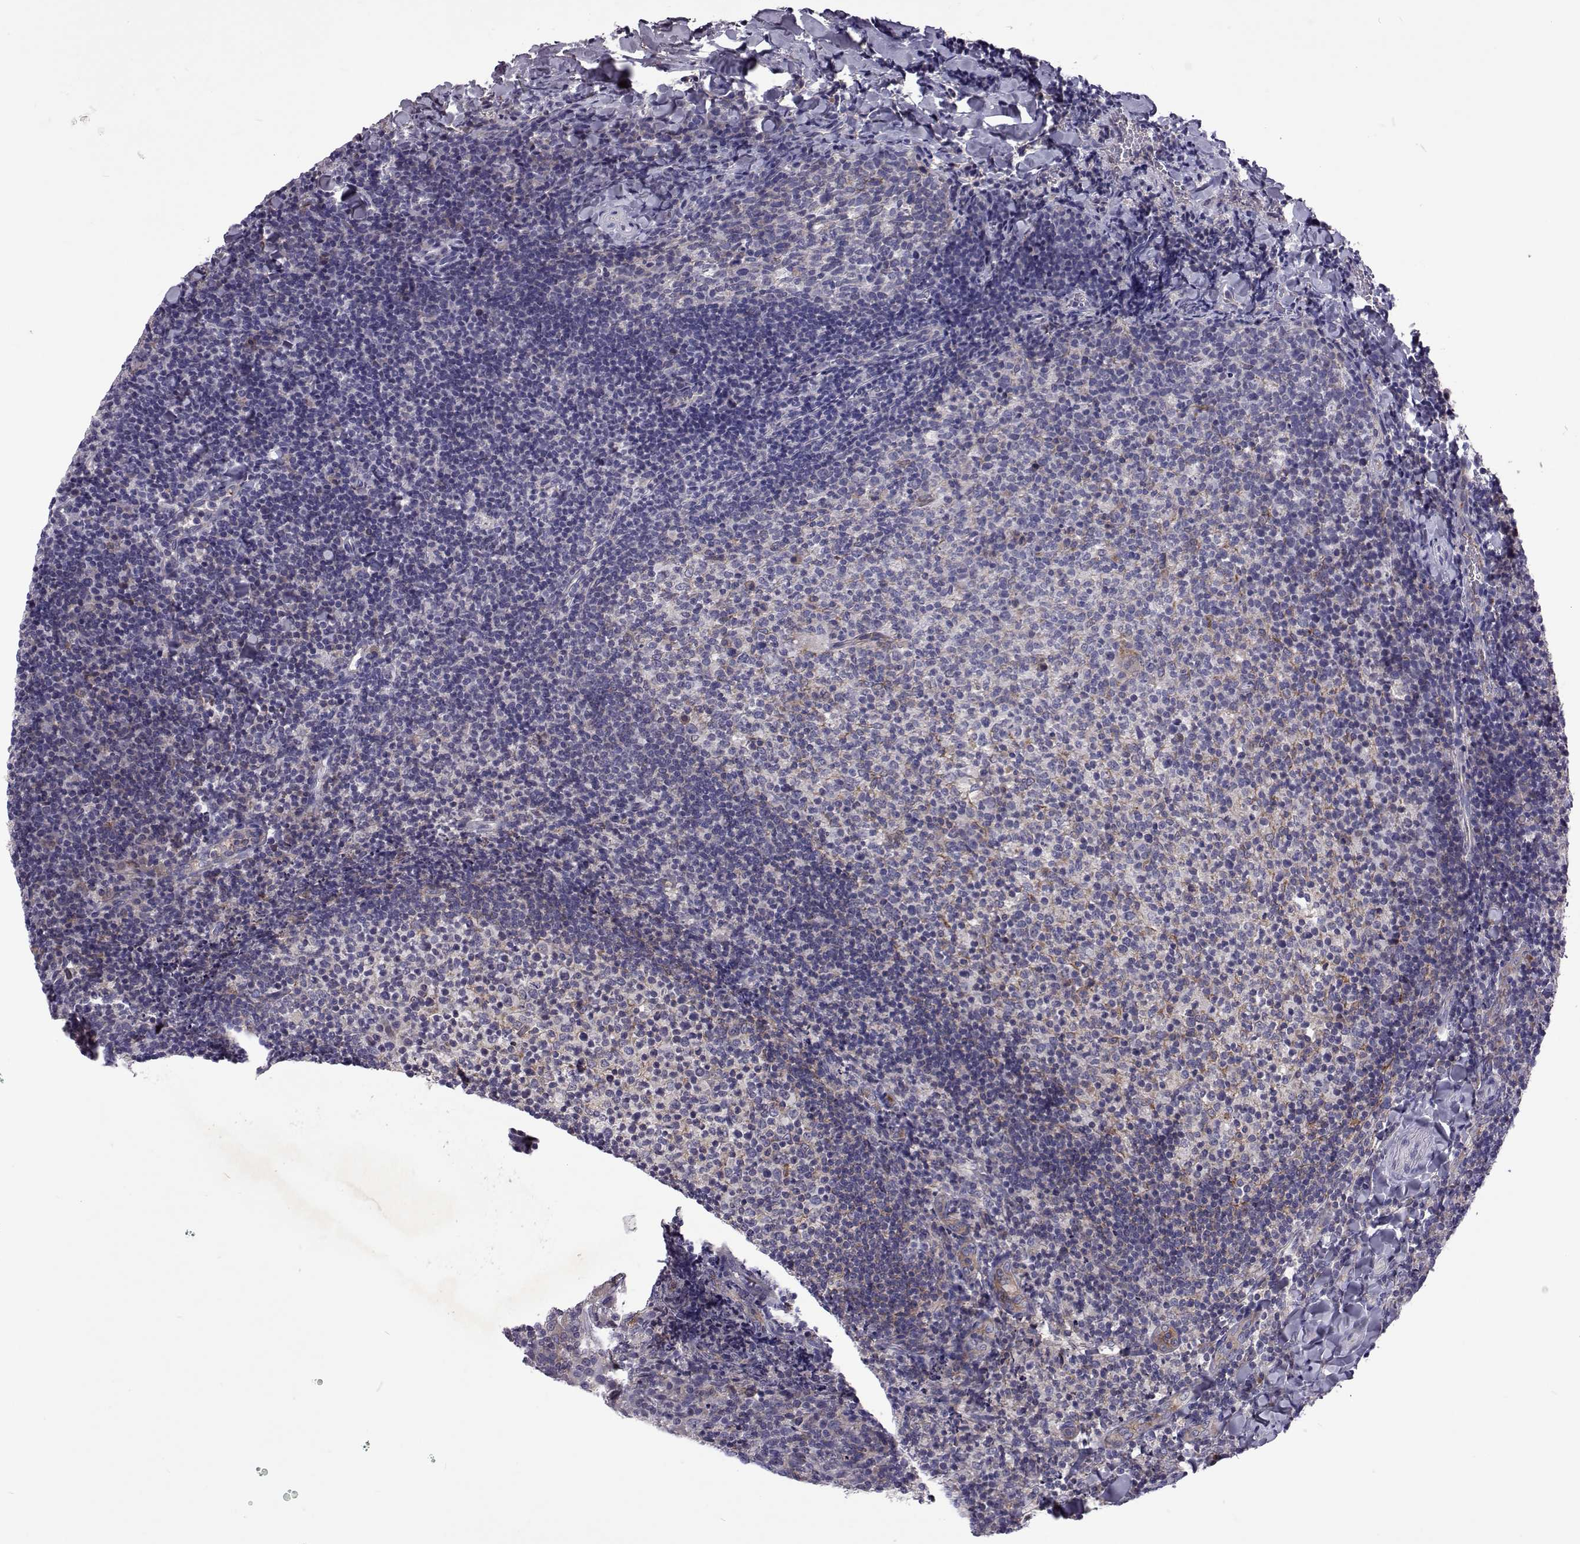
{"staining": {"intensity": "negative", "quantity": "none", "location": "none"}, "tissue": "tonsil", "cell_type": "Germinal center cells", "image_type": "normal", "snomed": [{"axis": "morphology", "description": "Normal tissue, NOS"}, {"axis": "topography", "description": "Tonsil"}], "caption": "This is an IHC micrograph of normal tonsil. There is no expression in germinal center cells.", "gene": "TCF15", "patient": {"sex": "female", "age": 10}}